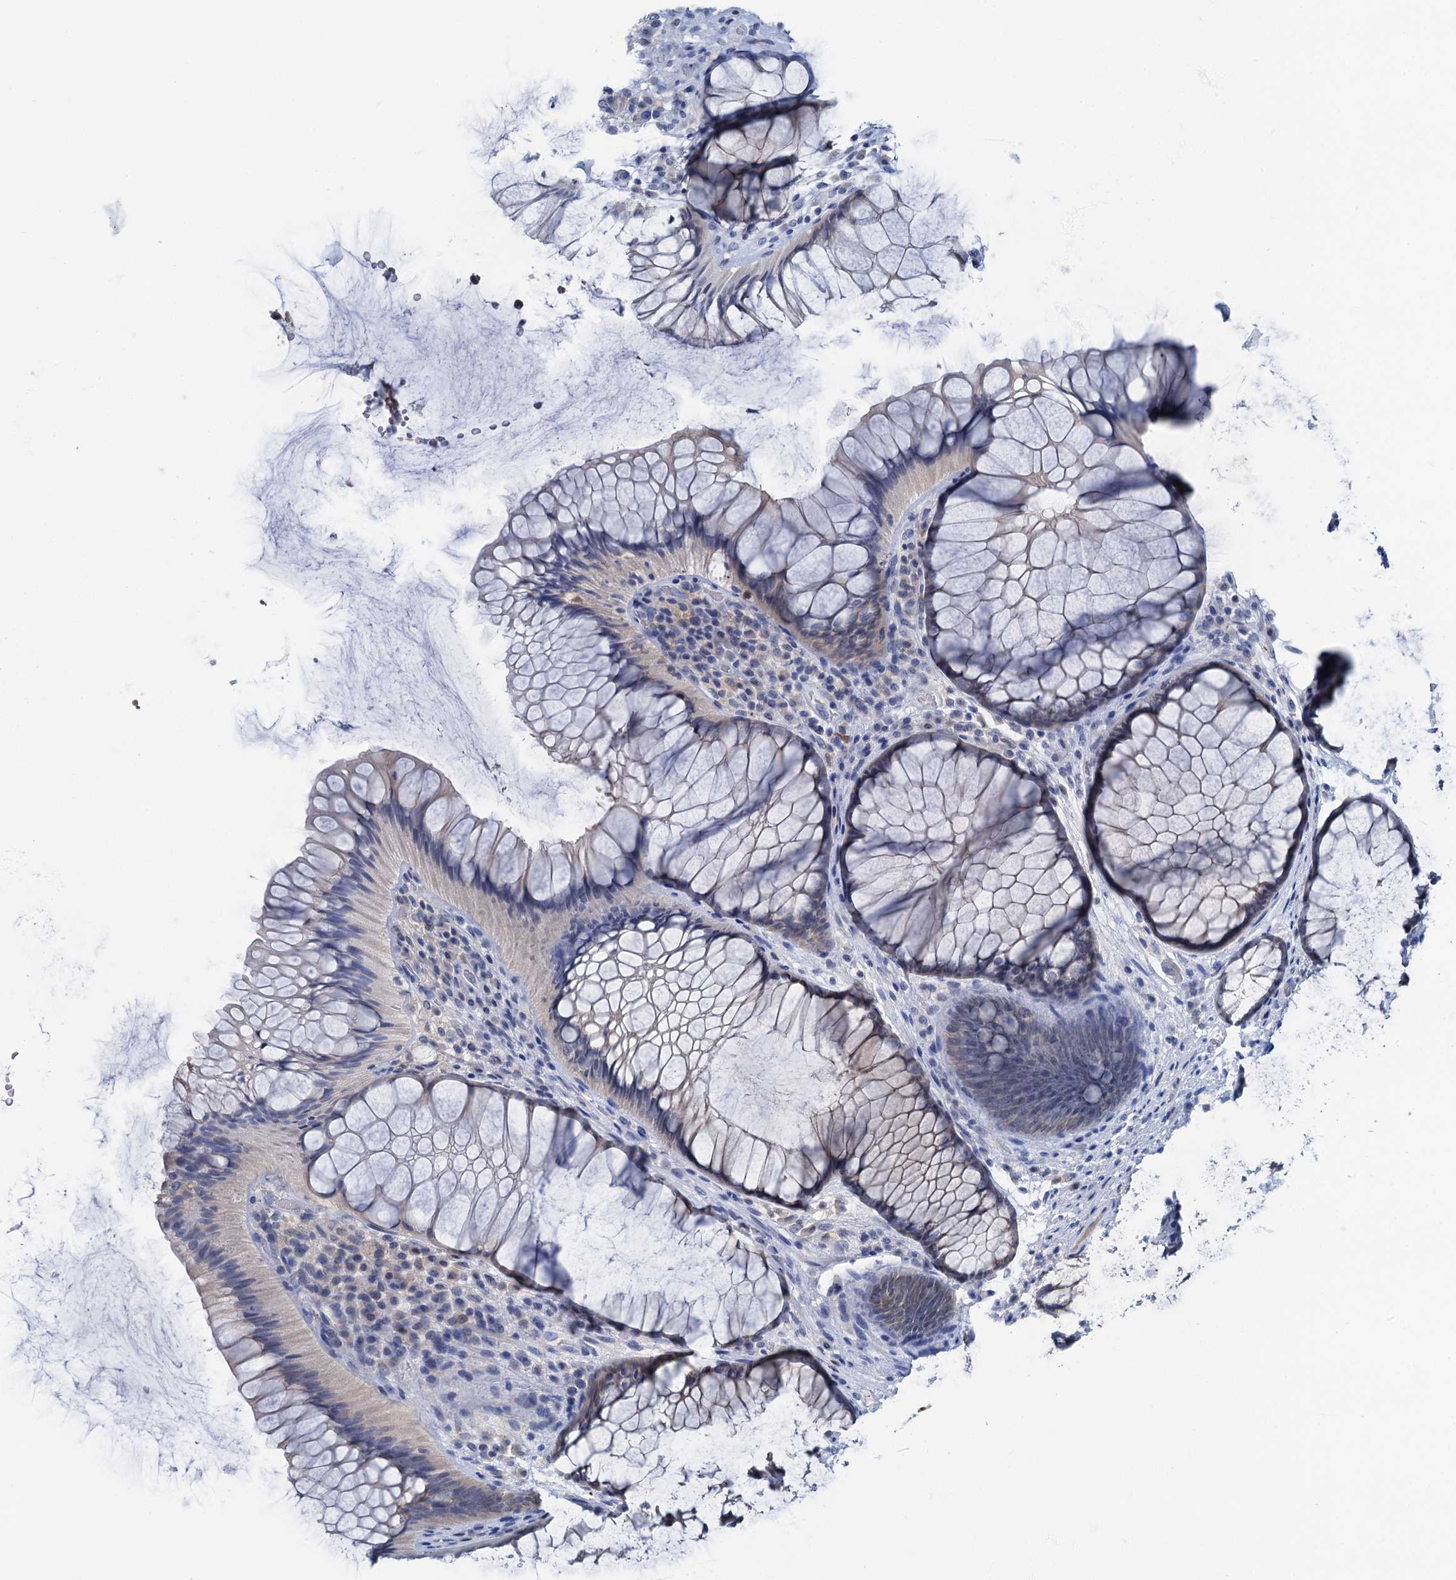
{"staining": {"intensity": "weak", "quantity": "25%-75%", "location": "cytoplasmic/membranous"}, "tissue": "rectum", "cell_type": "Glandular cells", "image_type": "normal", "snomed": [{"axis": "morphology", "description": "Normal tissue, NOS"}, {"axis": "topography", "description": "Rectum"}], "caption": "IHC staining of normal rectum, which demonstrates low levels of weak cytoplasmic/membranous positivity in approximately 25%-75% of glandular cells indicating weak cytoplasmic/membranous protein staining. The staining was performed using DAB (3,3'-diaminobenzidine) (brown) for protein detection and nuclei were counterstained in hematoxylin (blue).", "gene": "FAH", "patient": {"sex": "male", "age": 51}}